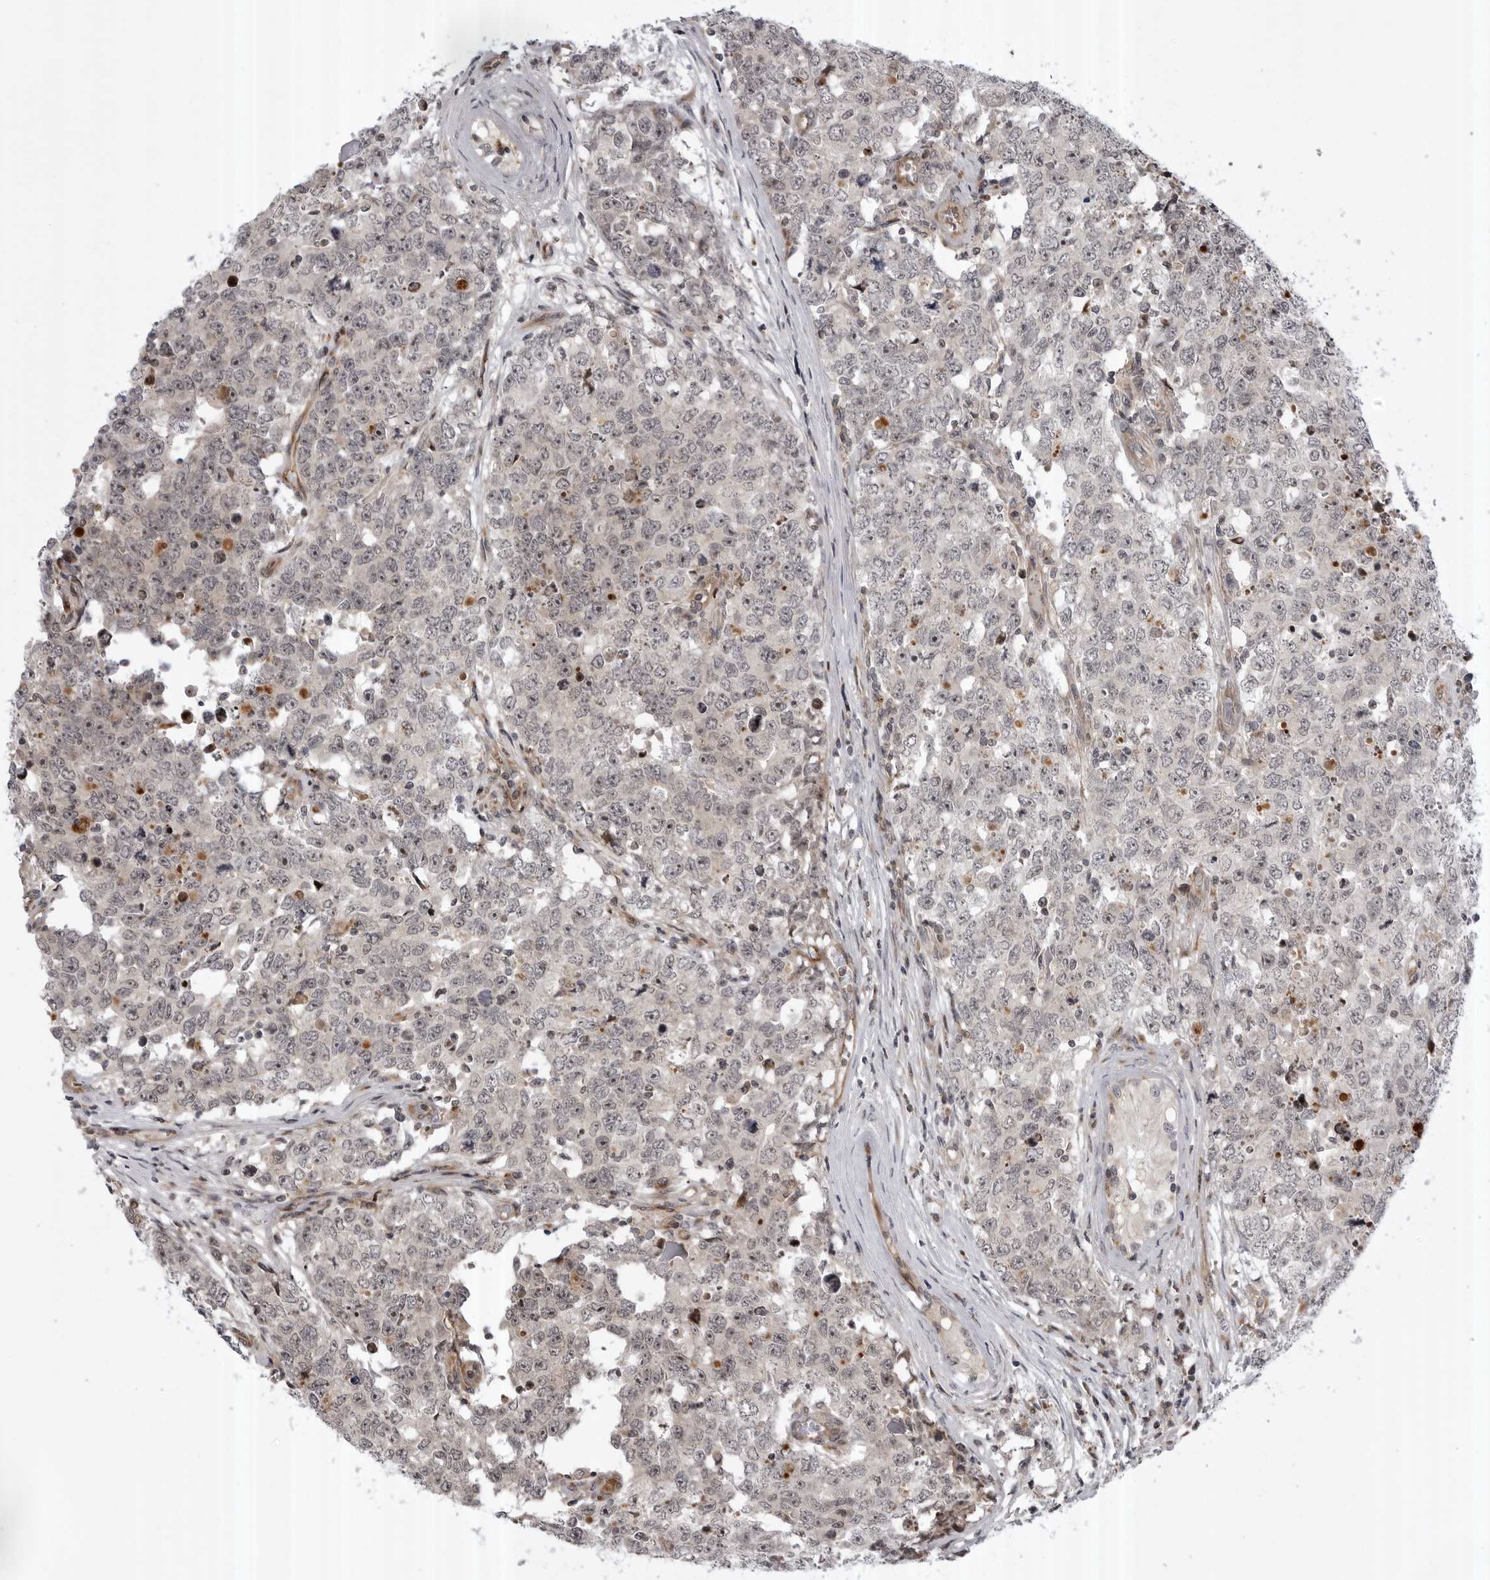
{"staining": {"intensity": "negative", "quantity": "none", "location": "none"}, "tissue": "testis cancer", "cell_type": "Tumor cells", "image_type": "cancer", "snomed": [{"axis": "morphology", "description": "Carcinoma, Embryonal, NOS"}, {"axis": "topography", "description": "Testis"}], "caption": "Histopathology image shows no significant protein positivity in tumor cells of embryonal carcinoma (testis).", "gene": "ABL1", "patient": {"sex": "male", "age": 28}}